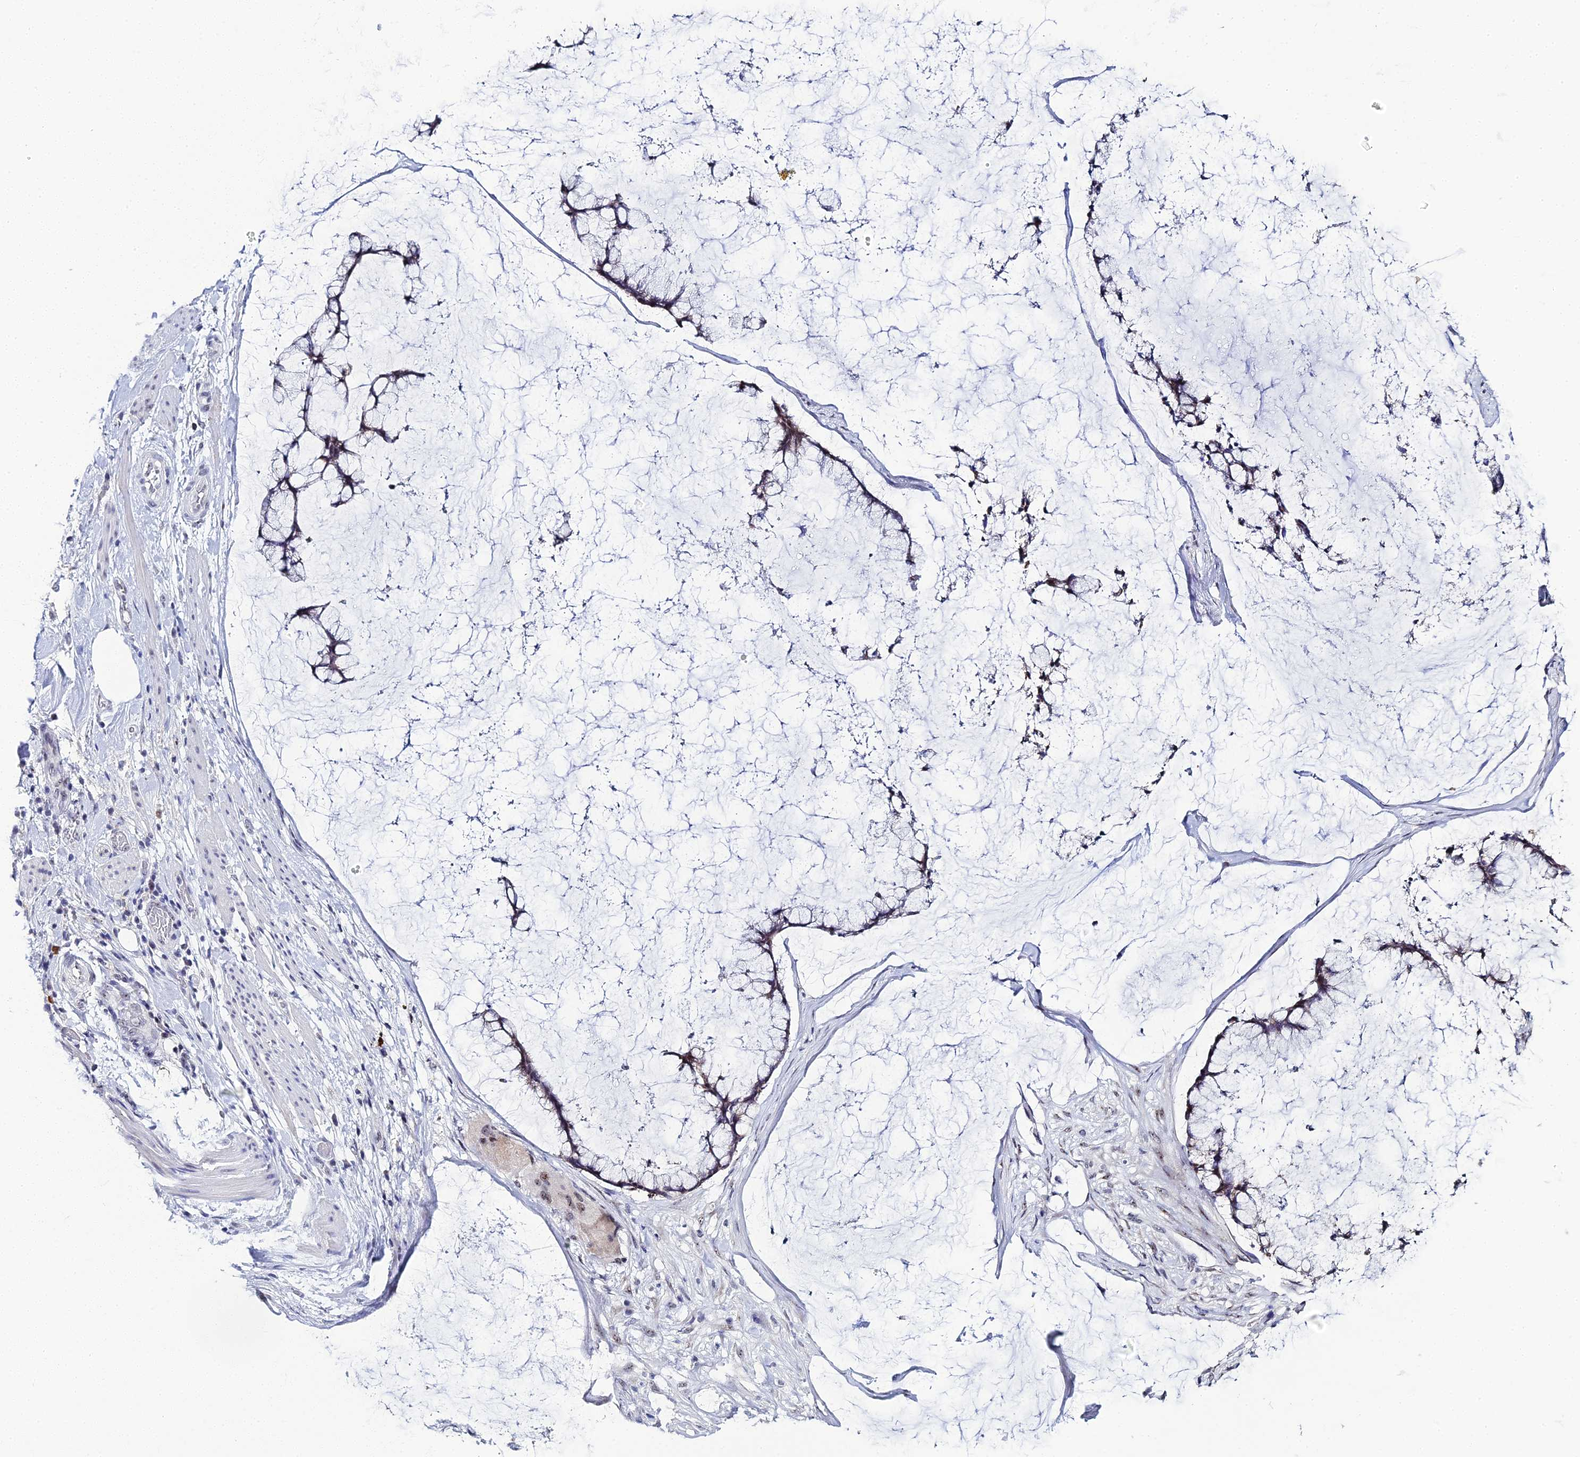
{"staining": {"intensity": "weak", "quantity": ">75%", "location": "cytoplasmic/membranous"}, "tissue": "ovarian cancer", "cell_type": "Tumor cells", "image_type": "cancer", "snomed": [{"axis": "morphology", "description": "Cystadenocarcinoma, mucinous, NOS"}, {"axis": "topography", "description": "Ovary"}], "caption": "Immunohistochemical staining of ovarian mucinous cystadenocarcinoma exhibits low levels of weak cytoplasmic/membranous staining in approximately >75% of tumor cells.", "gene": "PLPP4", "patient": {"sex": "female", "age": 42}}